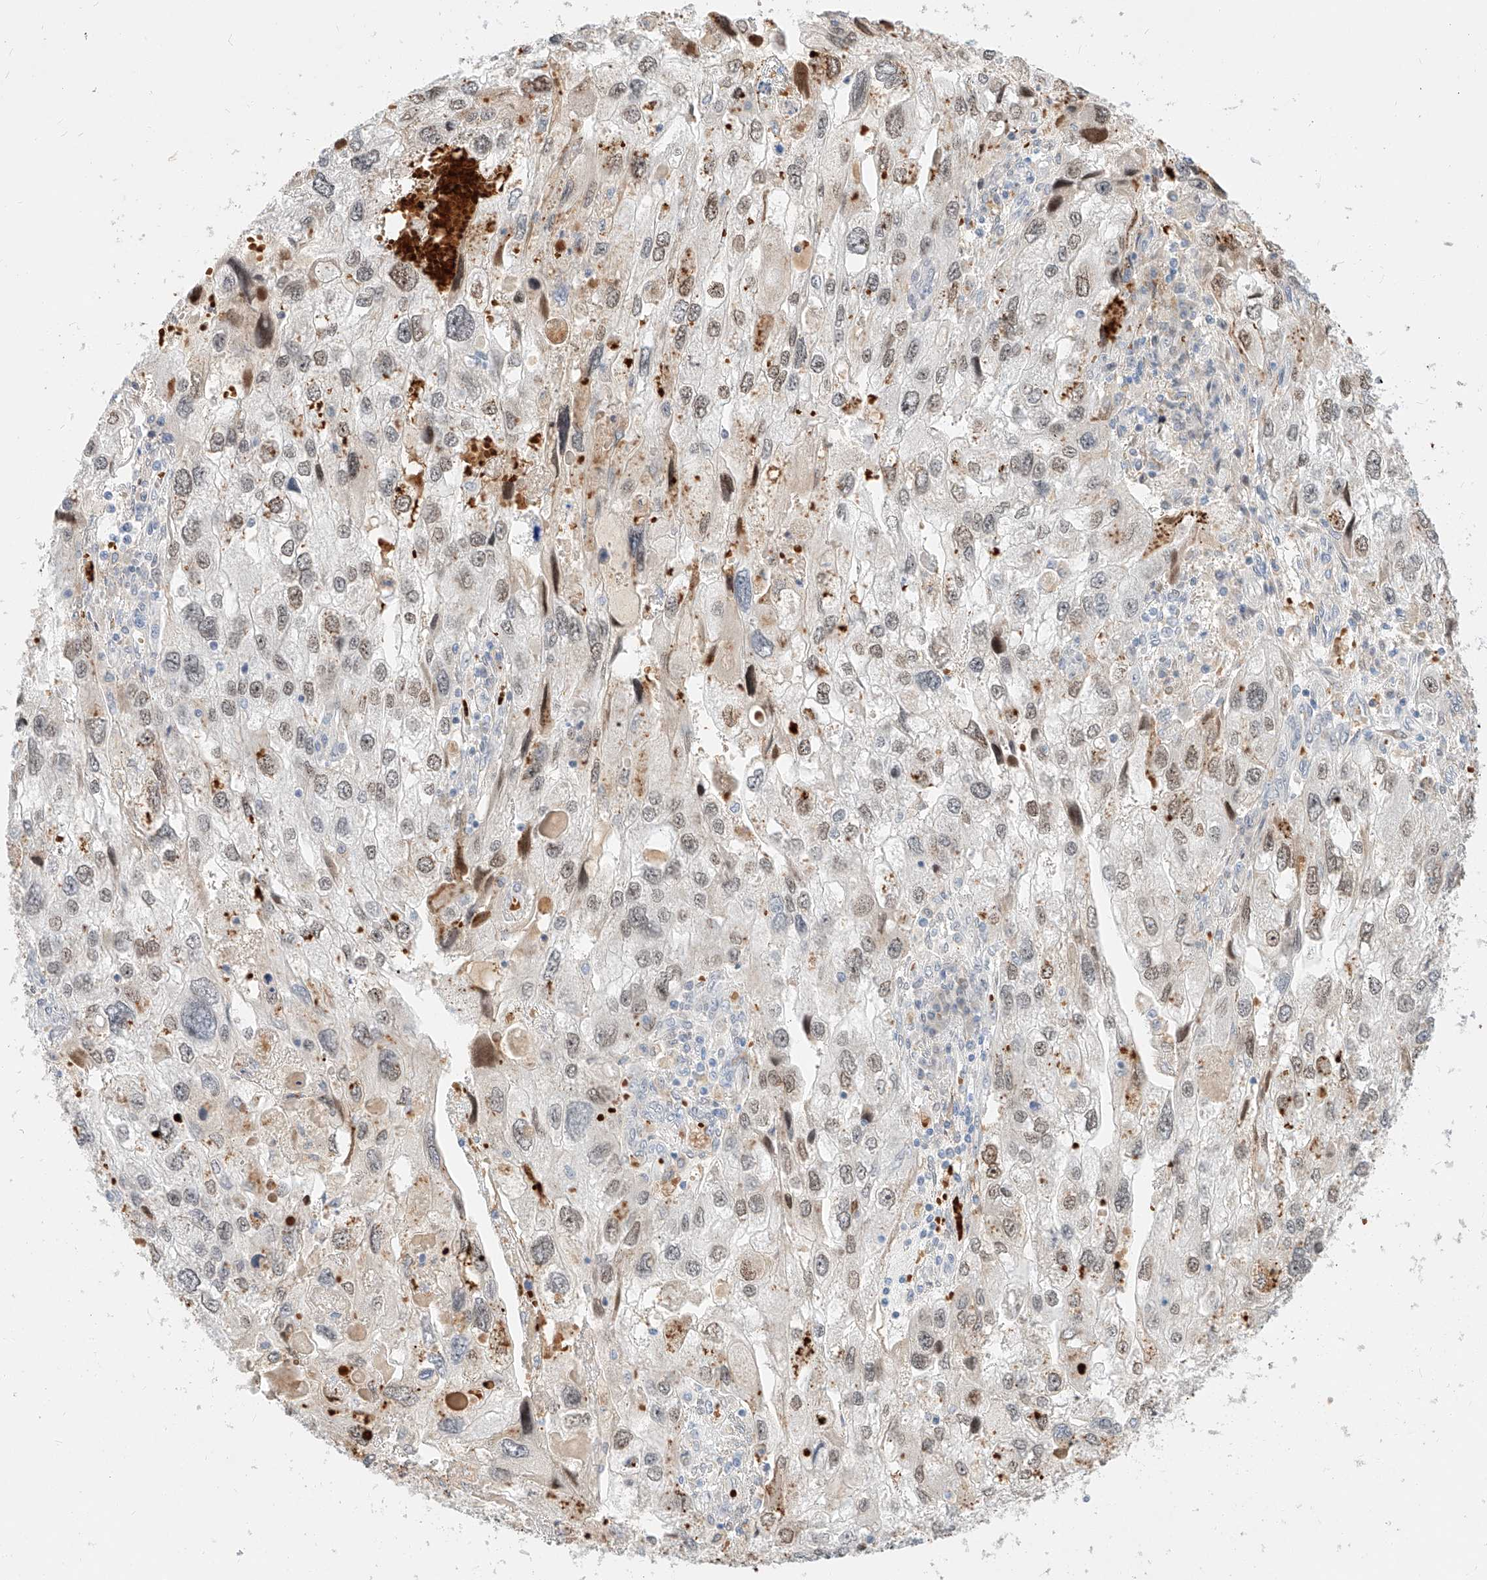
{"staining": {"intensity": "moderate", "quantity": "25%-75%", "location": "nuclear"}, "tissue": "endometrial cancer", "cell_type": "Tumor cells", "image_type": "cancer", "snomed": [{"axis": "morphology", "description": "Adenocarcinoma, NOS"}, {"axis": "topography", "description": "Endometrium"}], "caption": "Protein staining by immunohistochemistry demonstrates moderate nuclear staining in approximately 25%-75% of tumor cells in endometrial cancer.", "gene": "CBX8", "patient": {"sex": "female", "age": 49}}